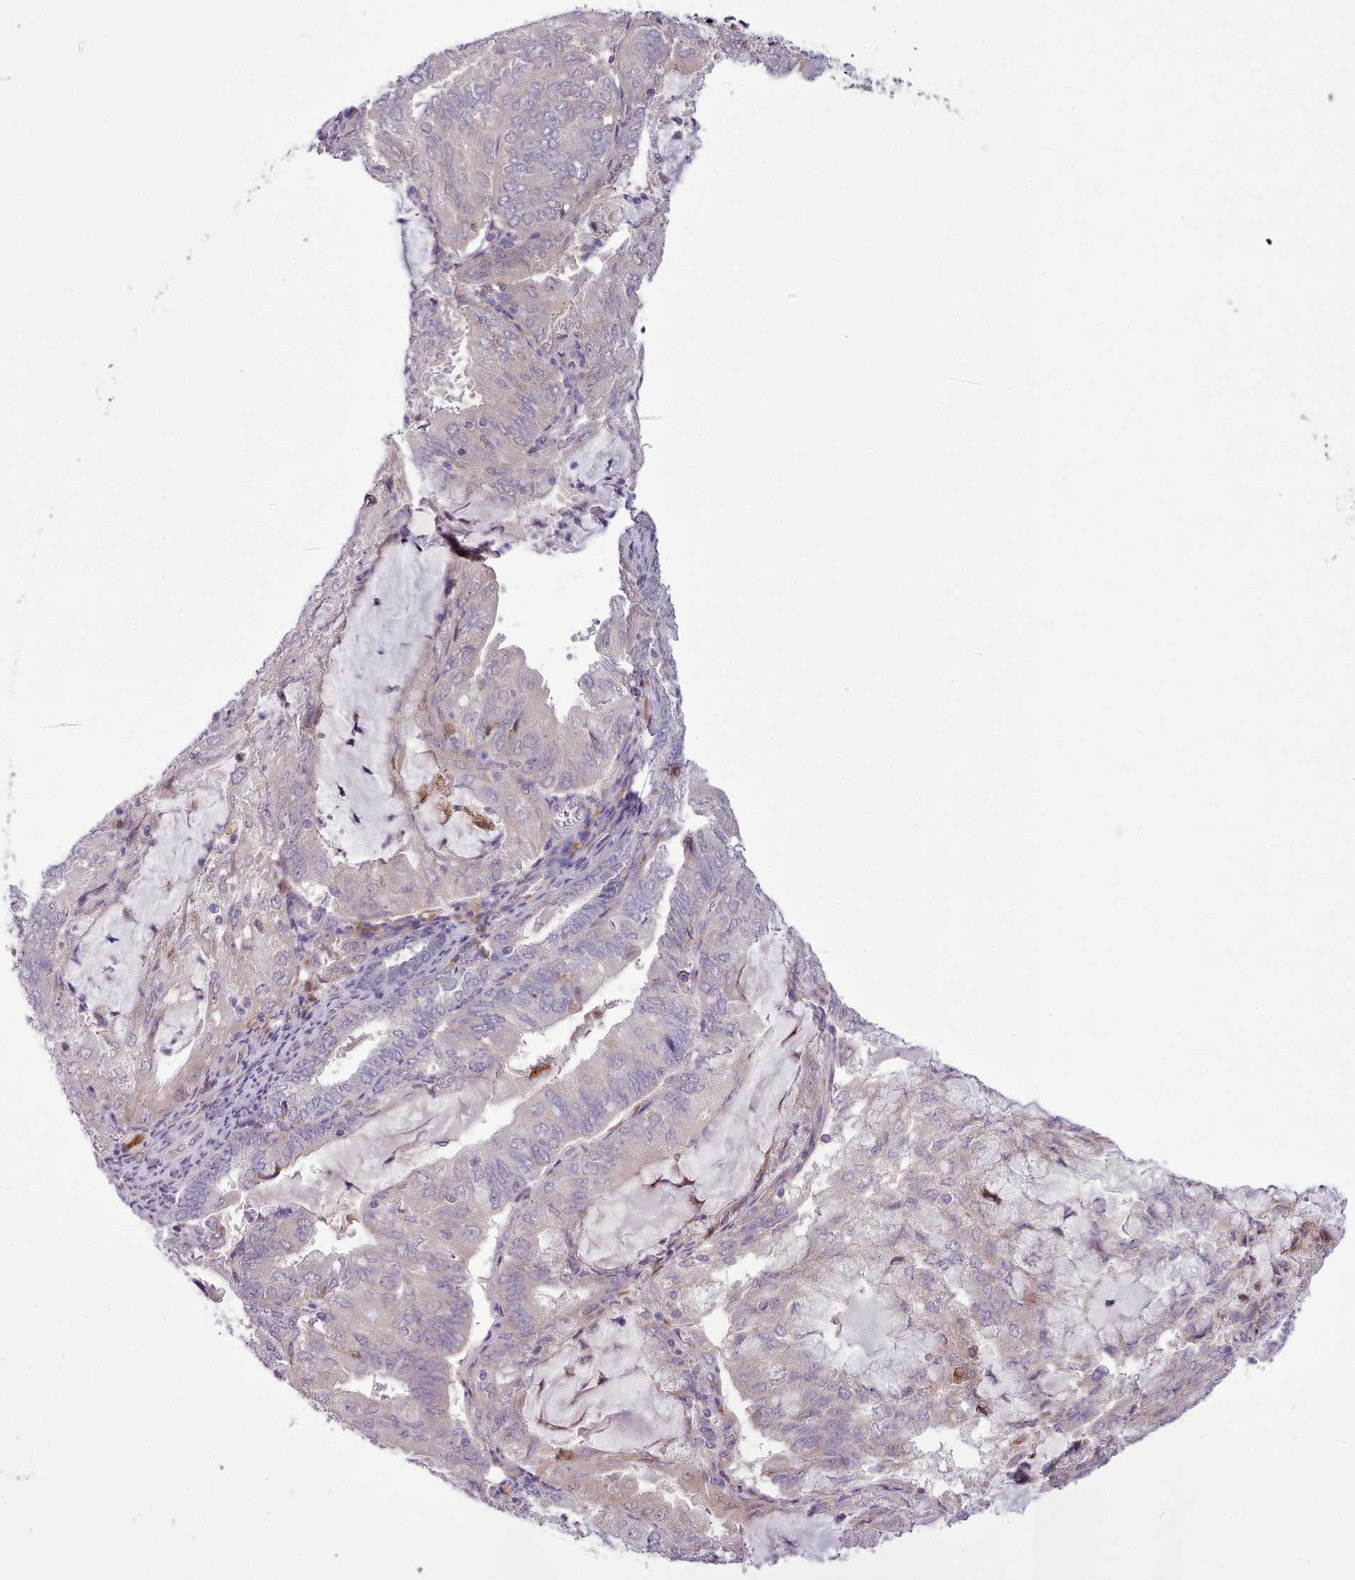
{"staining": {"intensity": "negative", "quantity": "none", "location": "none"}, "tissue": "endometrial cancer", "cell_type": "Tumor cells", "image_type": "cancer", "snomed": [{"axis": "morphology", "description": "Adenocarcinoma, NOS"}, {"axis": "topography", "description": "Endometrium"}], "caption": "Immunohistochemistry of endometrial cancer exhibits no expression in tumor cells.", "gene": "FAM83E", "patient": {"sex": "female", "age": 81}}